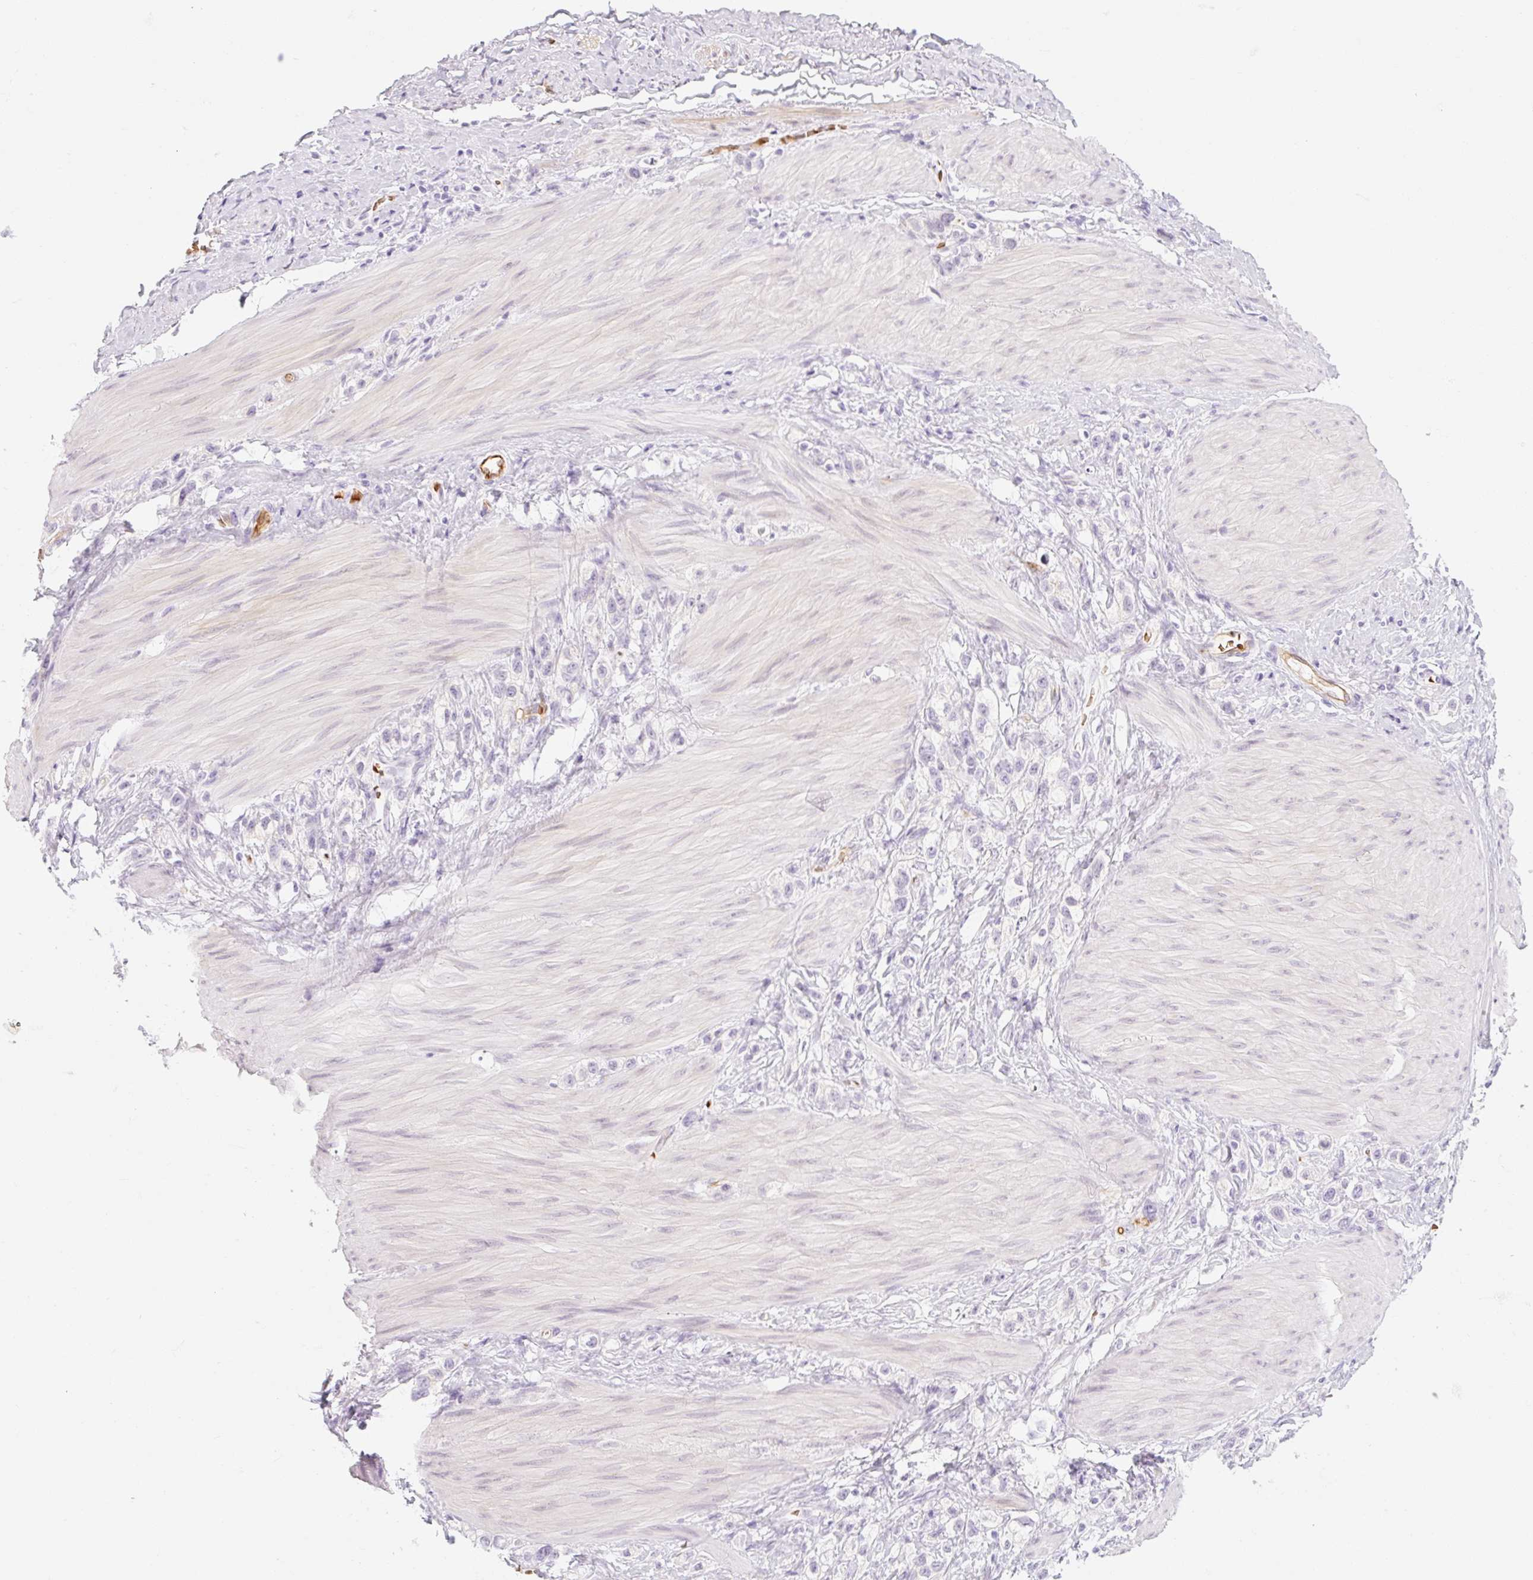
{"staining": {"intensity": "negative", "quantity": "none", "location": "none"}, "tissue": "stomach cancer", "cell_type": "Tumor cells", "image_type": "cancer", "snomed": [{"axis": "morphology", "description": "Adenocarcinoma, NOS"}, {"axis": "topography", "description": "Stomach"}], "caption": "DAB immunohistochemical staining of human stomach cancer shows no significant positivity in tumor cells.", "gene": "TAF1L", "patient": {"sex": "female", "age": 65}}